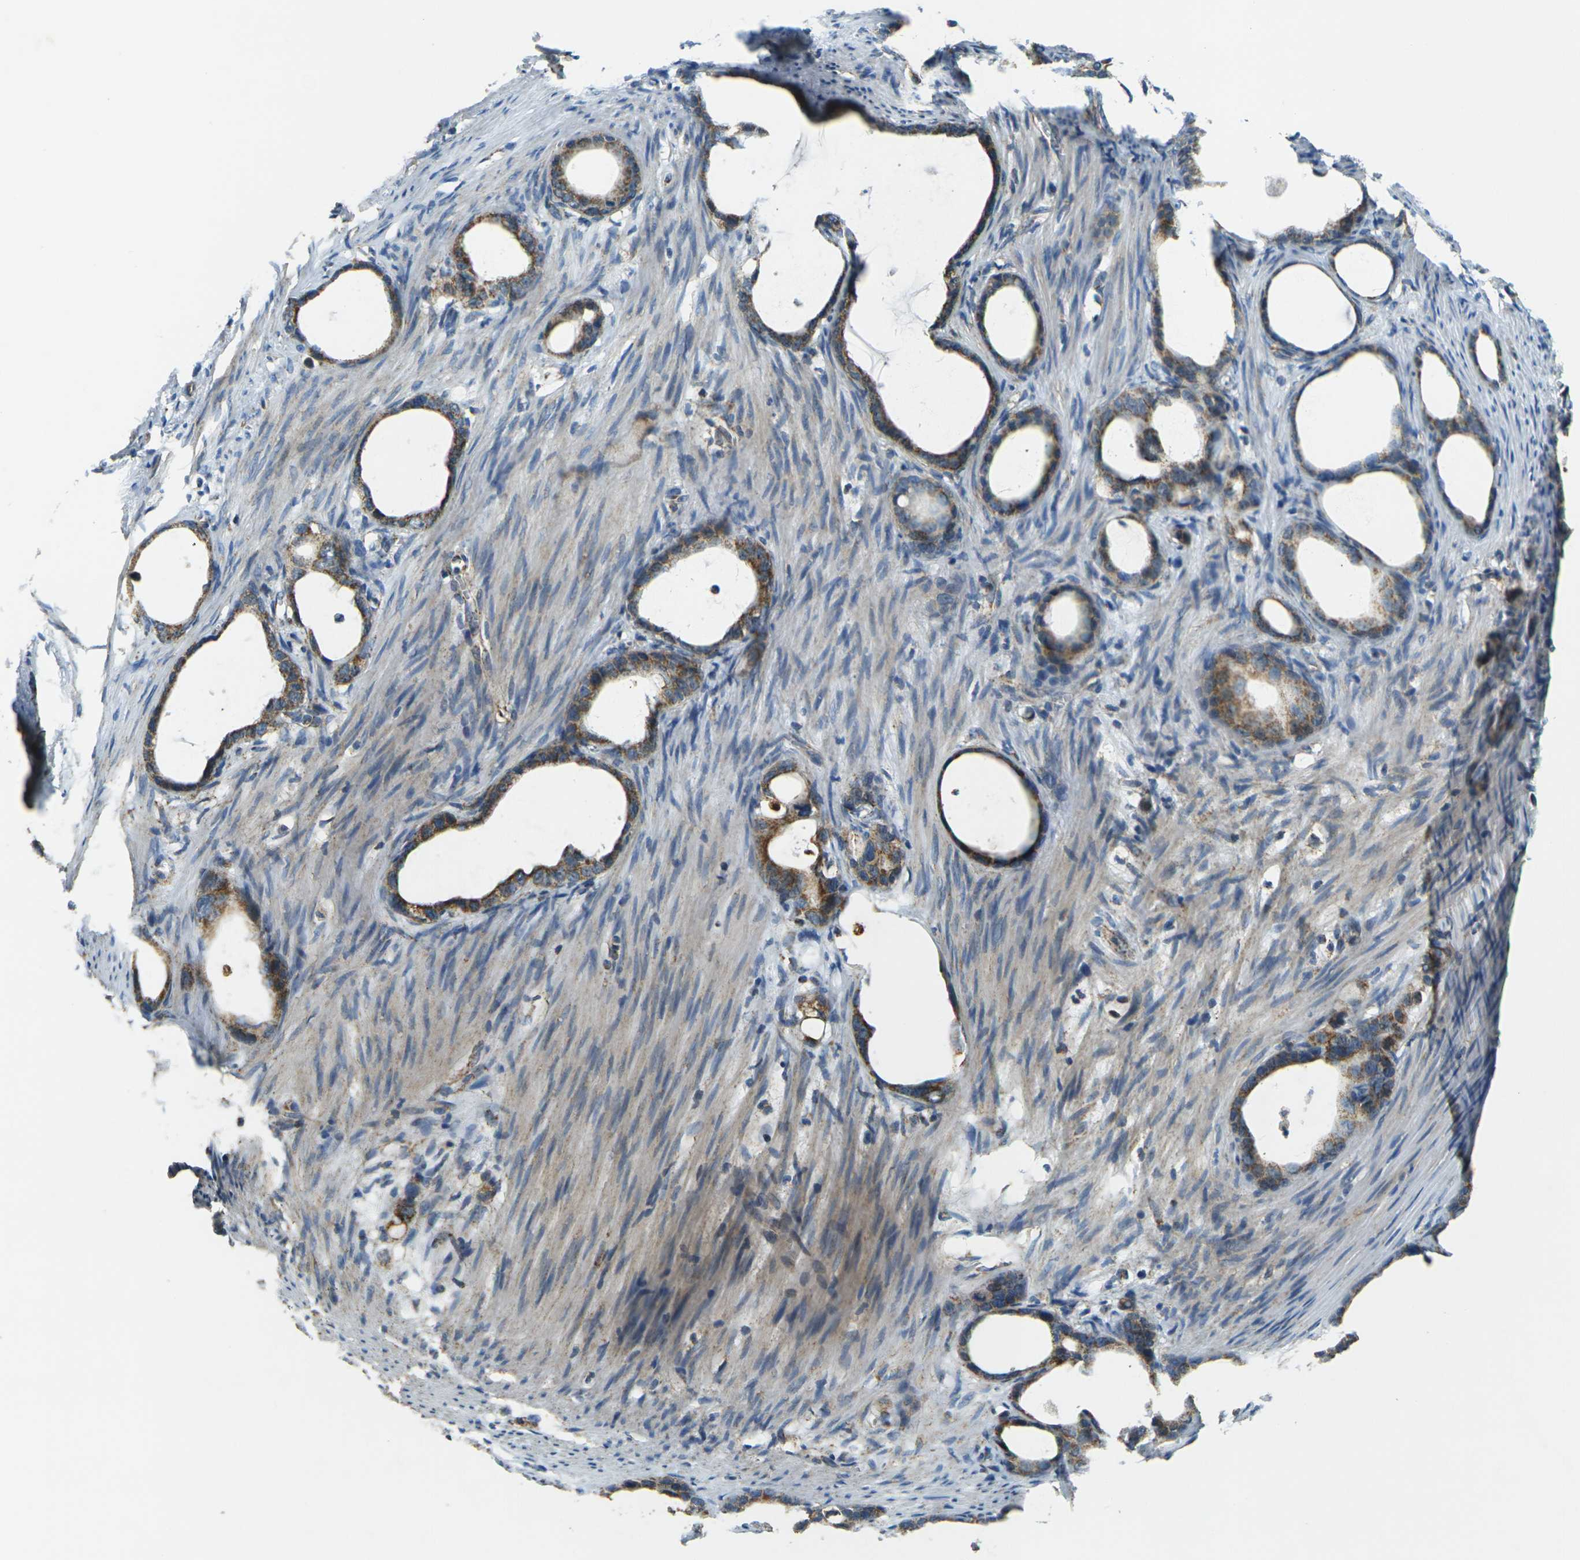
{"staining": {"intensity": "moderate", "quantity": ">75%", "location": "cytoplasmic/membranous"}, "tissue": "stomach cancer", "cell_type": "Tumor cells", "image_type": "cancer", "snomed": [{"axis": "morphology", "description": "Adenocarcinoma, NOS"}, {"axis": "topography", "description": "Stomach"}], "caption": "Protein expression analysis of stomach adenocarcinoma reveals moderate cytoplasmic/membranous expression in approximately >75% of tumor cells.", "gene": "IGF1R", "patient": {"sex": "female", "age": 75}}